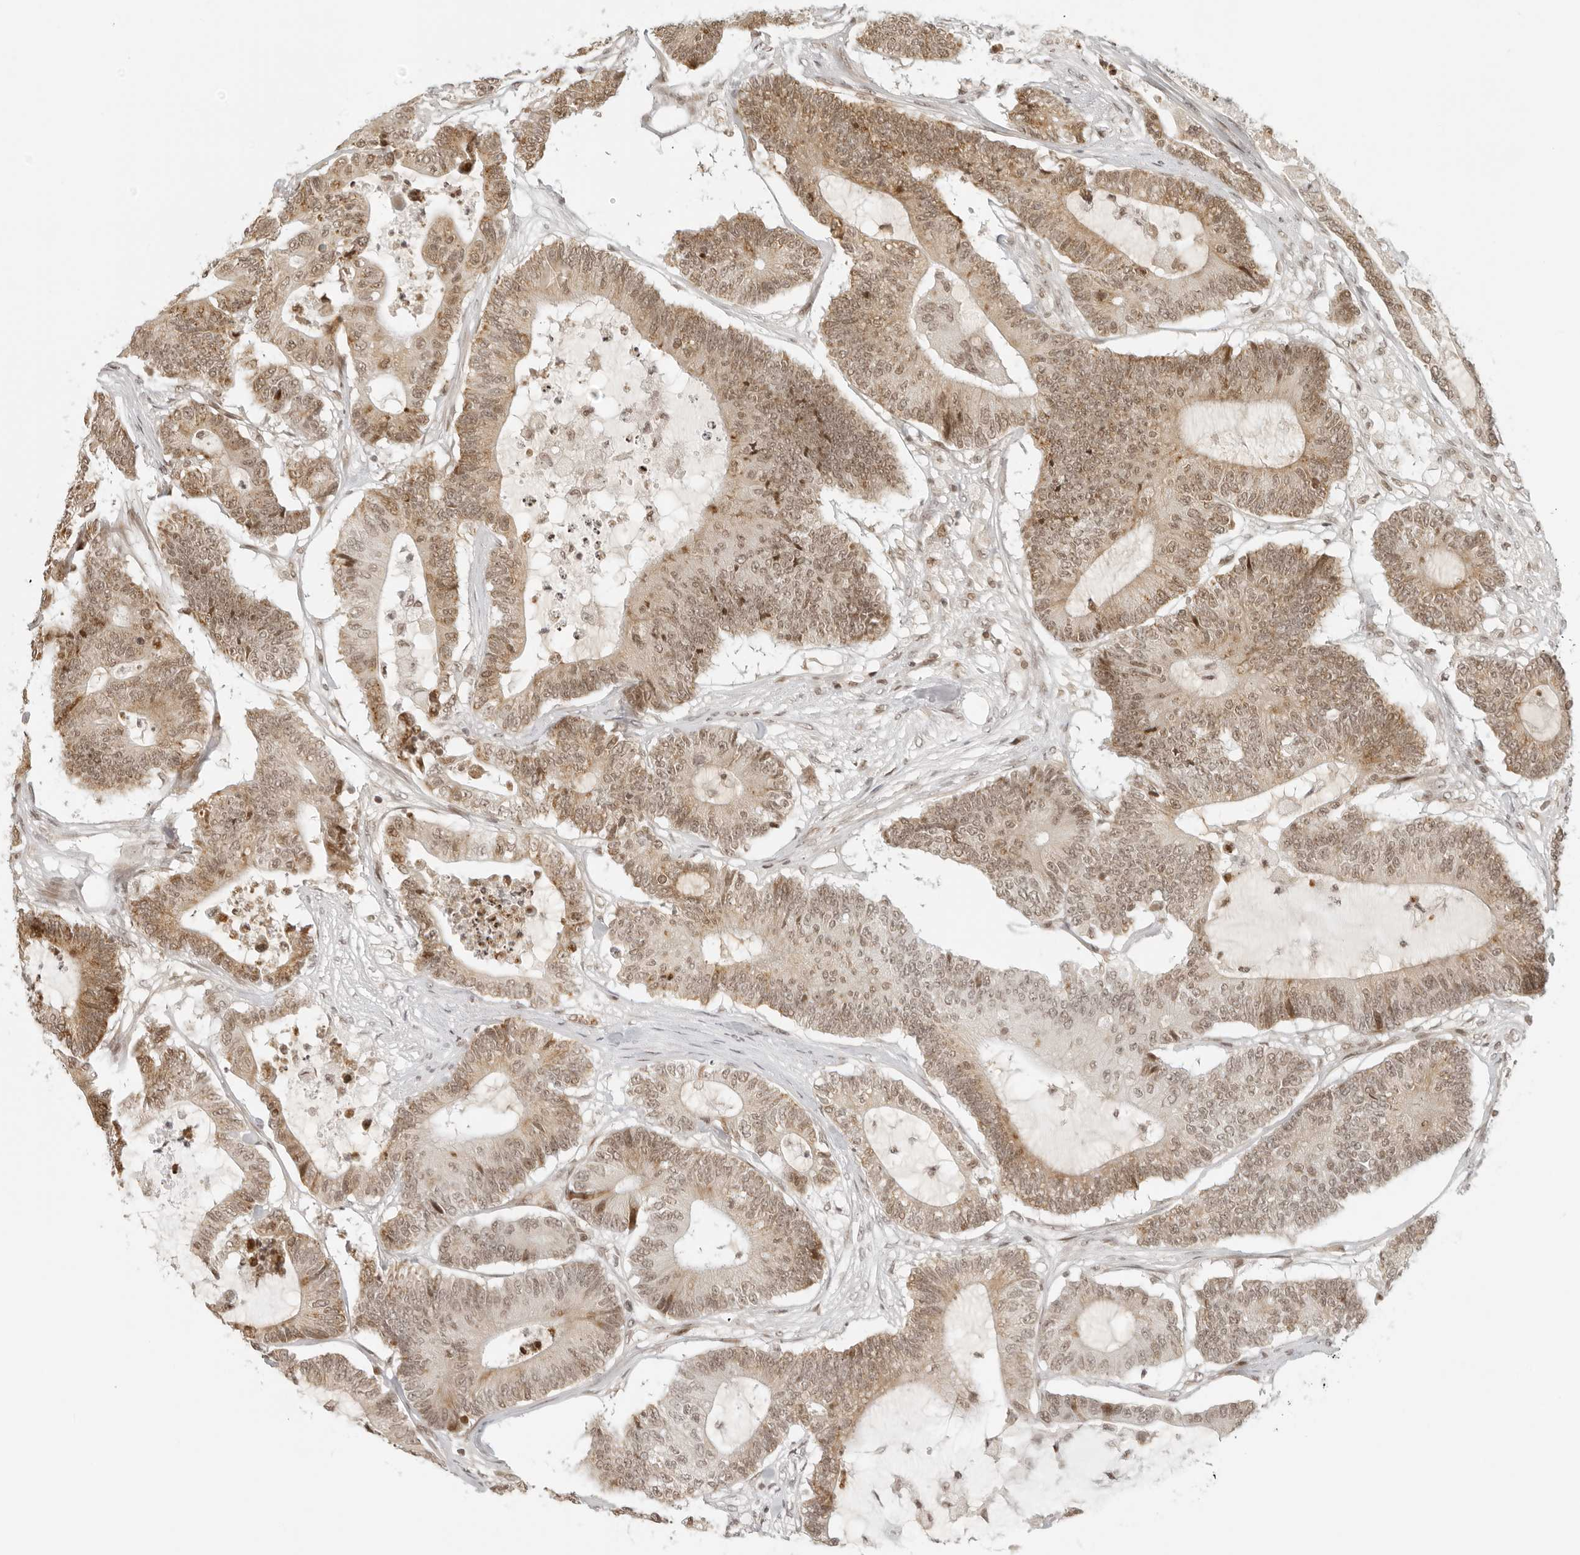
{"staining": {"intensity": "moderate", "quantity": ">75%", "location": "cytoplasmic/membranous,nuclear"}, "tissue": "colorectal cancer", "cell_type": "Tumor cells", "image_type": "cancer", "snomed": [{"axis": "morphology", "description": "Adenocarcinoma, NOS"}, {"axis": "topography", "description": "Colon"}], "caption": "This photomicrograph shows colorectal adenocarcinoma stained with IHC to label a protein in brown. The cytoplasmic/membranous and nuclear of tumor cells show moderate positivity for the protein. Nuclei are counter-stained blue.", "gene": "ZNF407", "patient": {"sex": "female", "age": 84}}